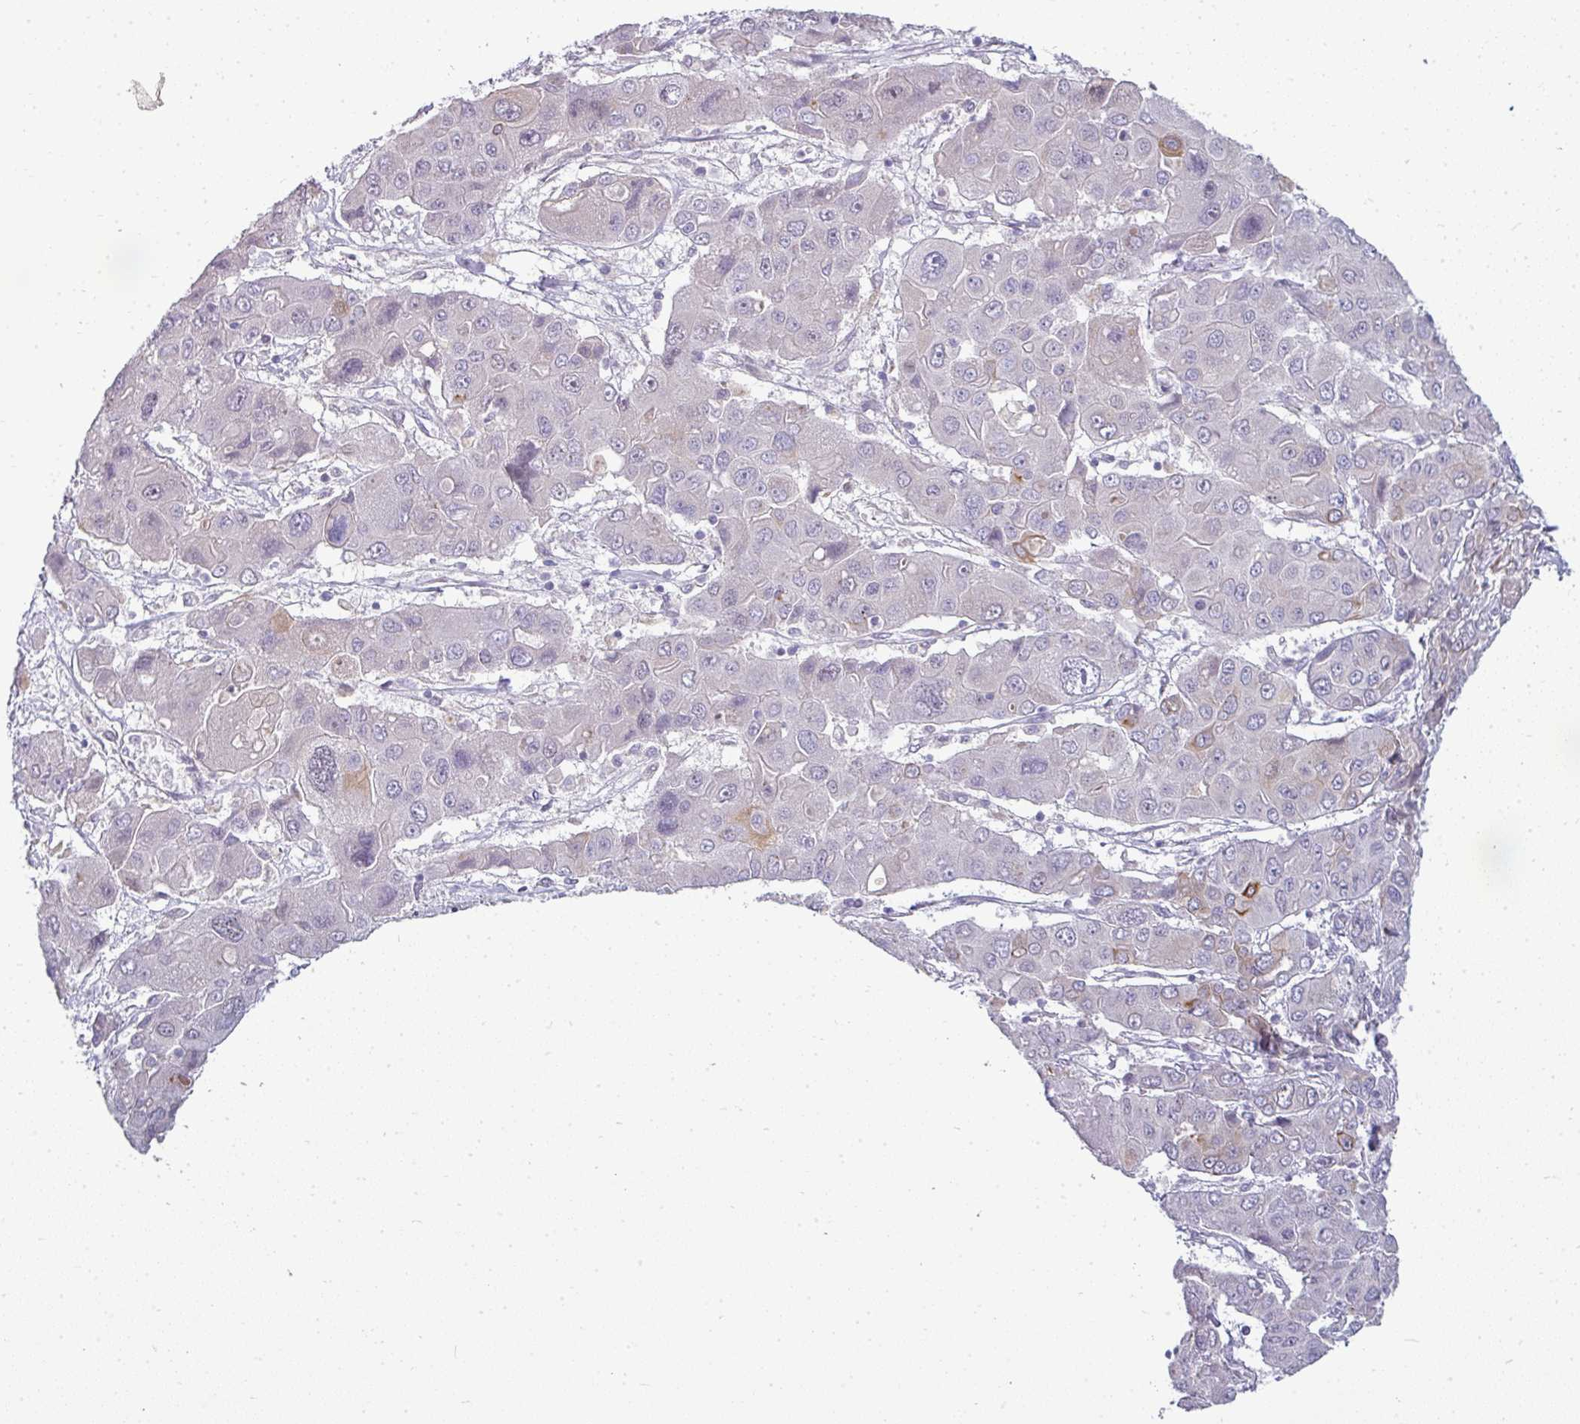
{"staining": {"intensity": "moderate", "quantity": "<25%", "location": "cytoplasmic/membranous"}, "tissue": "liver cancer", "cell_type": "Tumor cells", "image_type": "cancer", "snomed": [{"axis": "morphology", "description": "Cholangiocarcinoma"}, {"axis": "topography", "description": "Liver"}], "caption": "Protein staining reveals moderate cytoplasmic/membranous expression in approximately <25% of tumor cells in liver cancer (cholangiocarcinoma).", "gene": "ASXL3", "patient": {"sex": "male", "age": 67}}